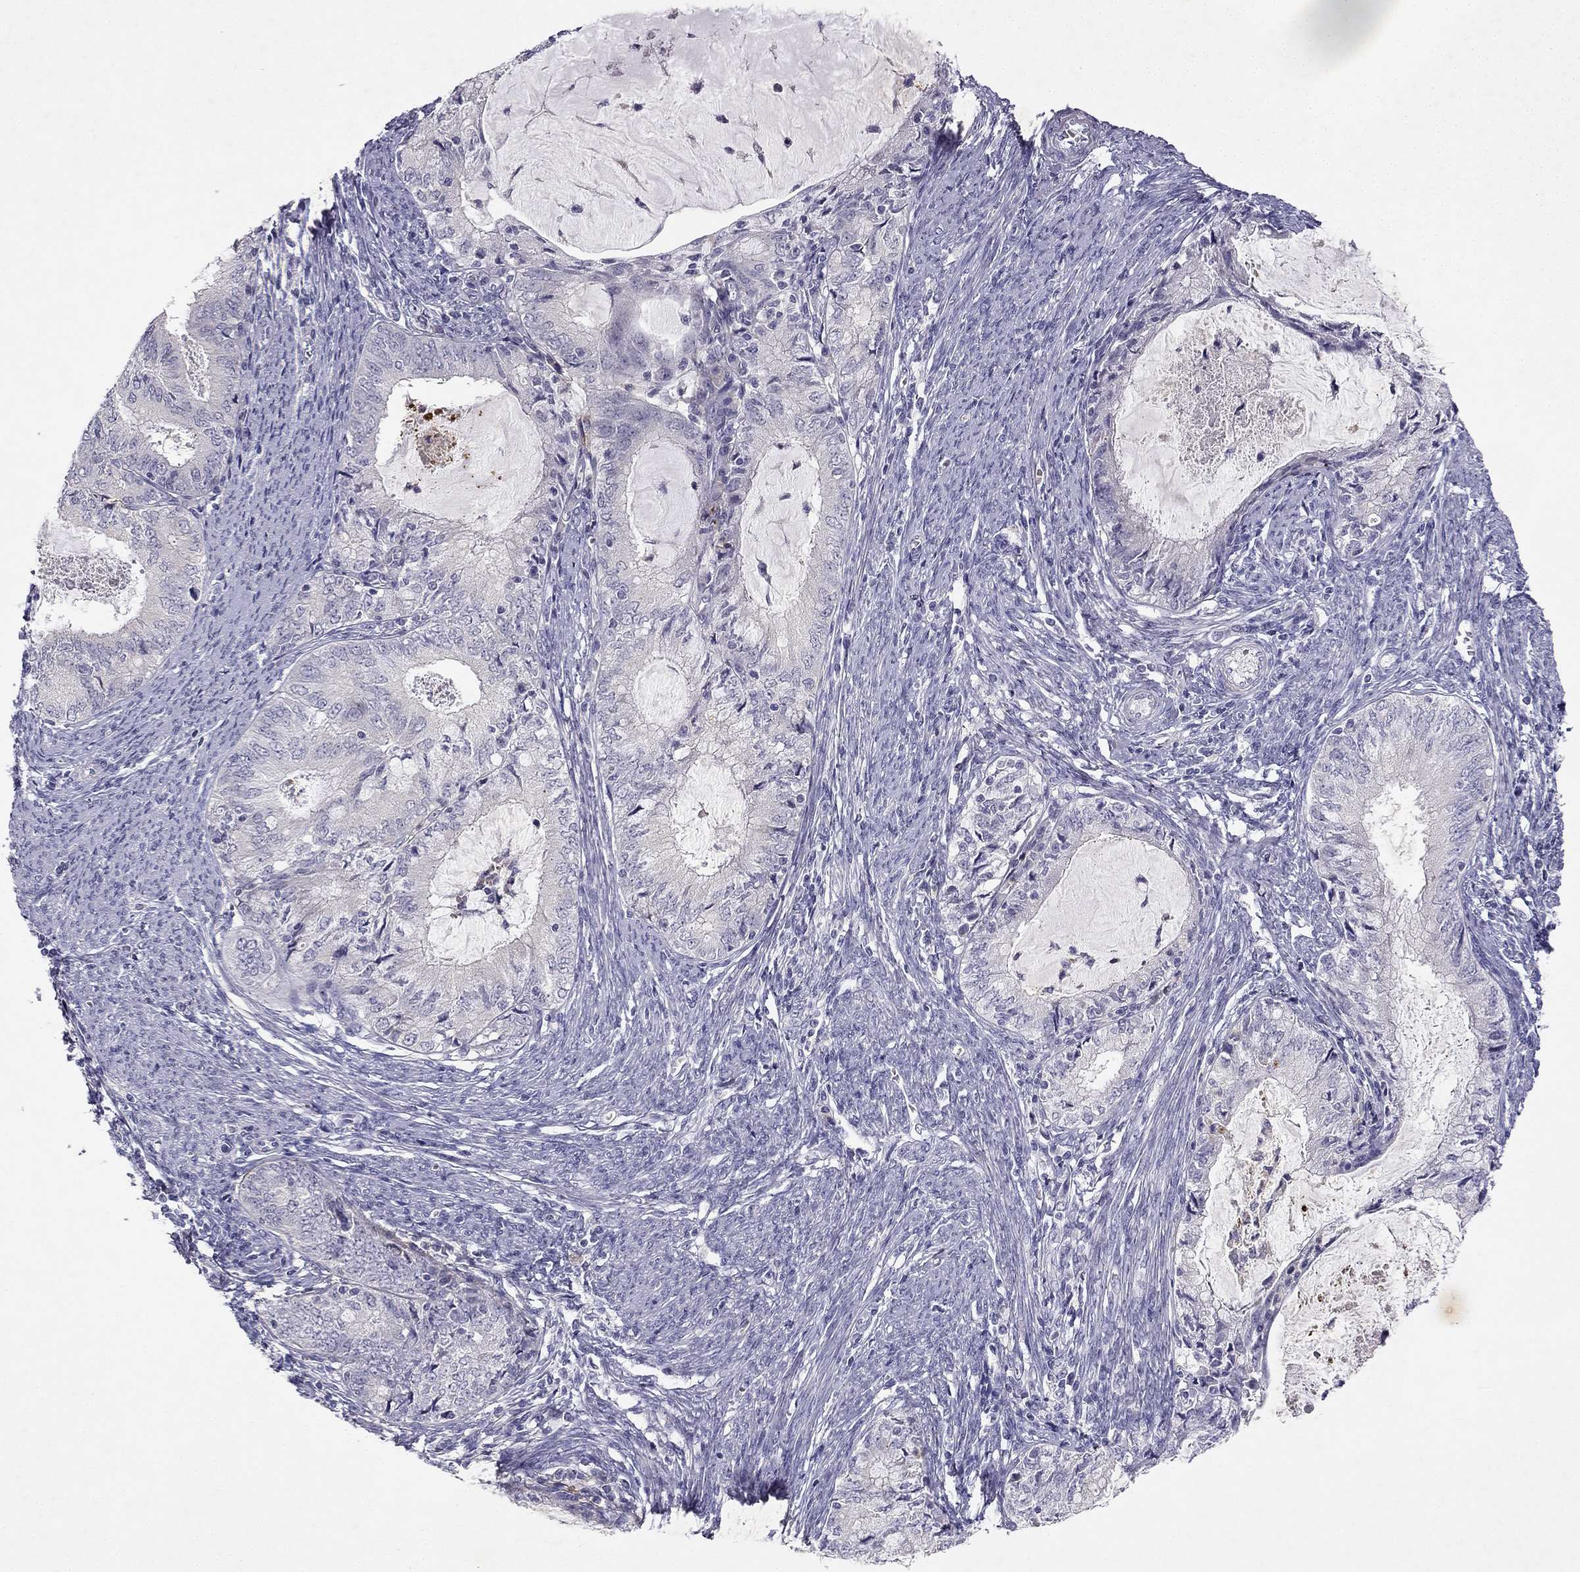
{"staining": {"intensity": "negative", "quantity": "none", "location": "none"}, "tissue": "endometrial cancer", "cell_type": "Tumor cells", "image_type": "cancer", "snomed": [{"axis": "morphology", "description": "Adenocarcinoma, NOS"}, {"axis": "topography", "description": "Endometrium"}], "caption": "Tumor cells are negative for protein expression in human adenocarcinoma (endometrial).", "gene": "SLC6A4", "patient": {"sex": "female", "age": 57}}